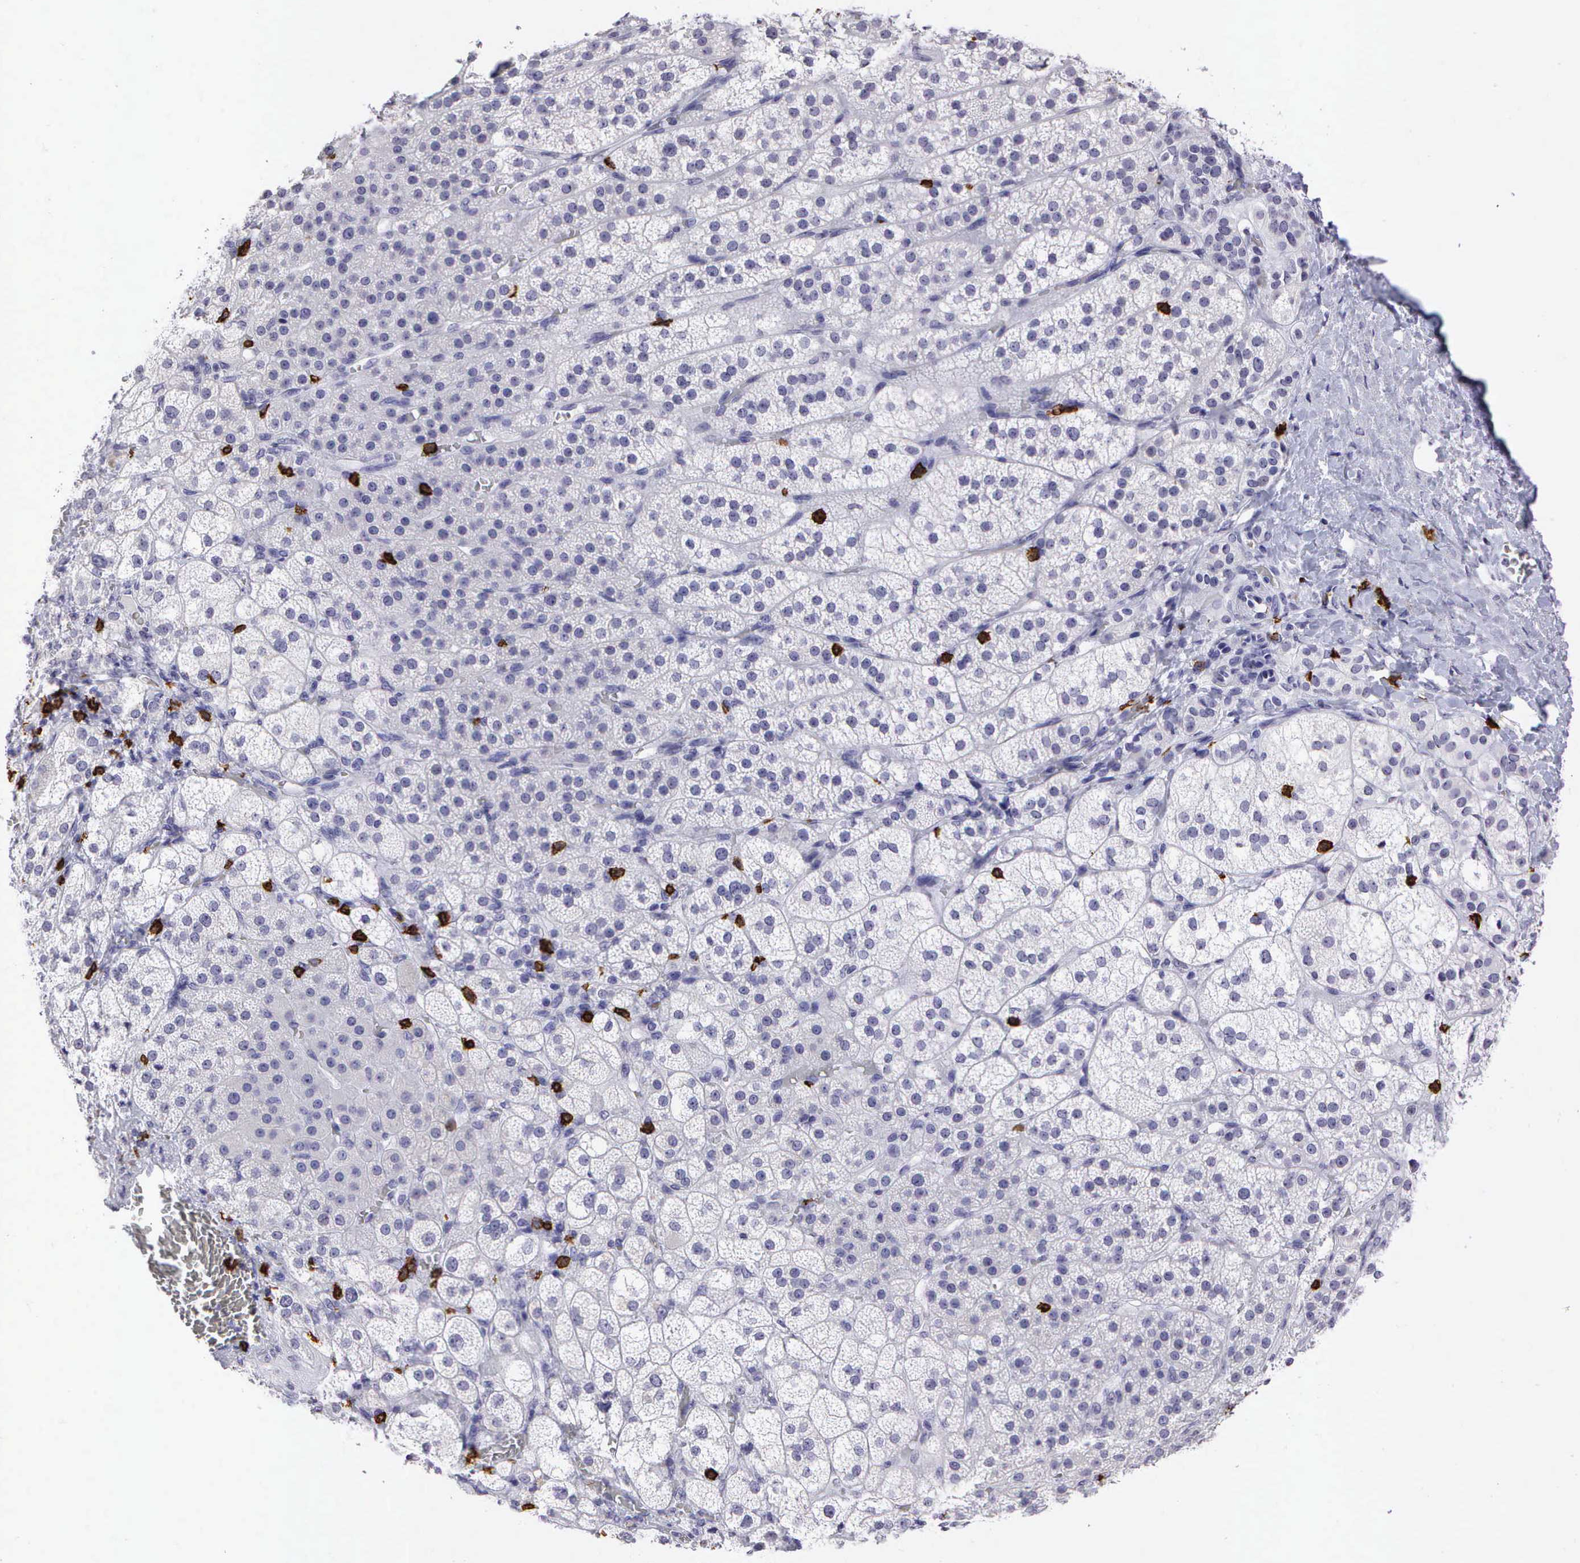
{"staining": {"intensity": "negative", "quantity": "none", "location": "none"}, "tissue": "adrenal gland", "cell_type": "Glandular cells", "image_type": "normal", "snomed": [{"axis": "morphology", "description": "Normal tissue, NOS"}, {"axis": "topography", "description": "Adrenal gland"}], "caption": "Immunohistochemistry (IHC) of normal human adrenal gland displays no staining in glandular cells.", "gene": "CD8A", "patient": {"sex": "female", "age": 60}}